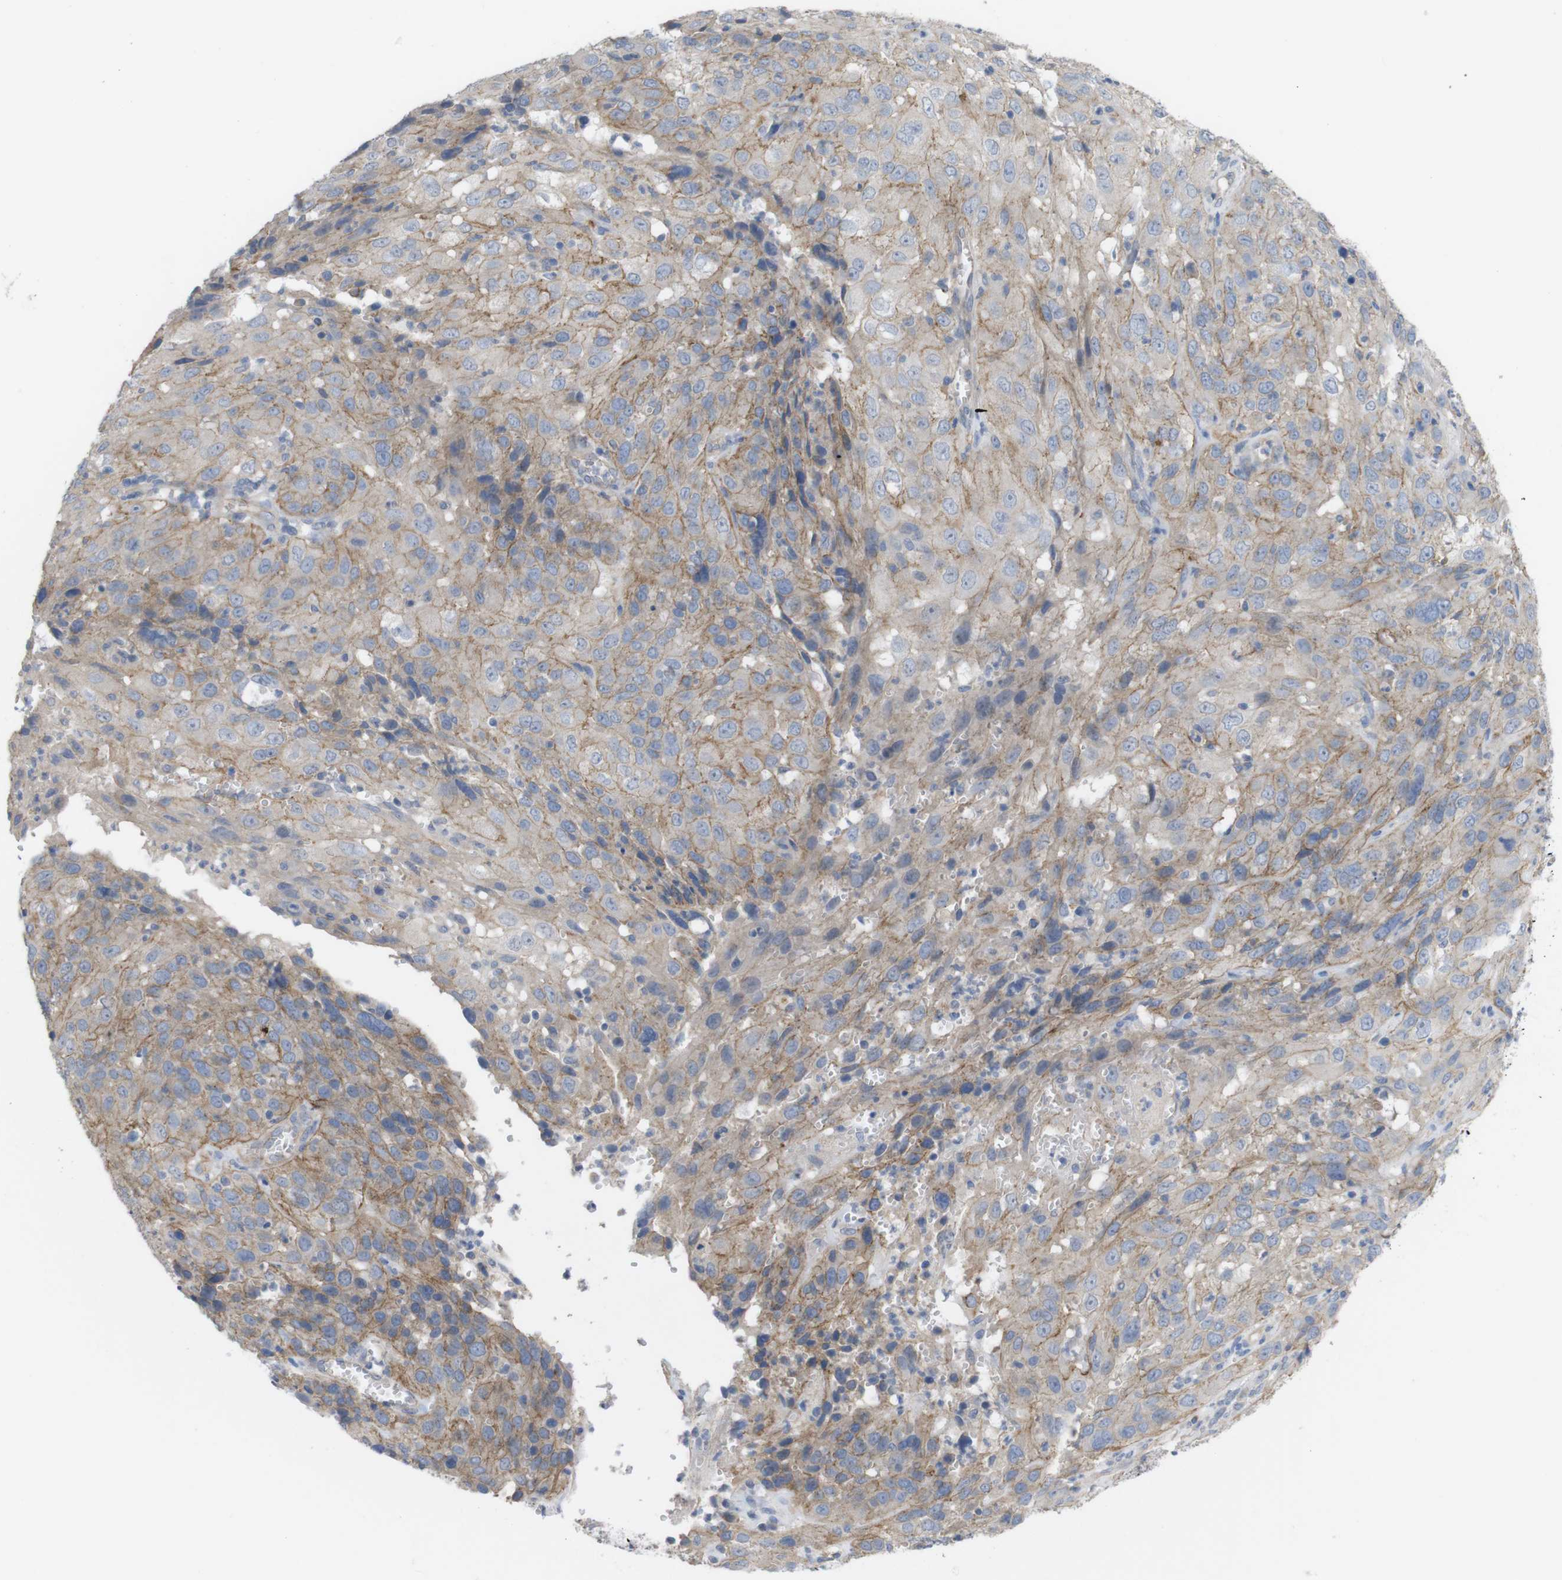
{"staining": {"intensity": "weak", "quantity": "25%-75%", "location": "cytoplasmic/membranous"}, "tissue": "cervical cancer", "cell_type": "Tumor cells", "image_type": "cancer", "snomed": [{"axis": "morphology", "description": "Squamous cell carcinoma, NOS"}, {"axis": "topography", "description": "Cervix"}], "caption": "Immunohistochemistry (DAB (3,3'-diaminobenzidine)) staining of squamous cell carcinoma (cervical) reveals weak cytoplasmic/membranous protein expression in about 25%-75% of tumor cells.", "gene": "KIDINS220", "patient": {"sex": "female", "age": 32}}